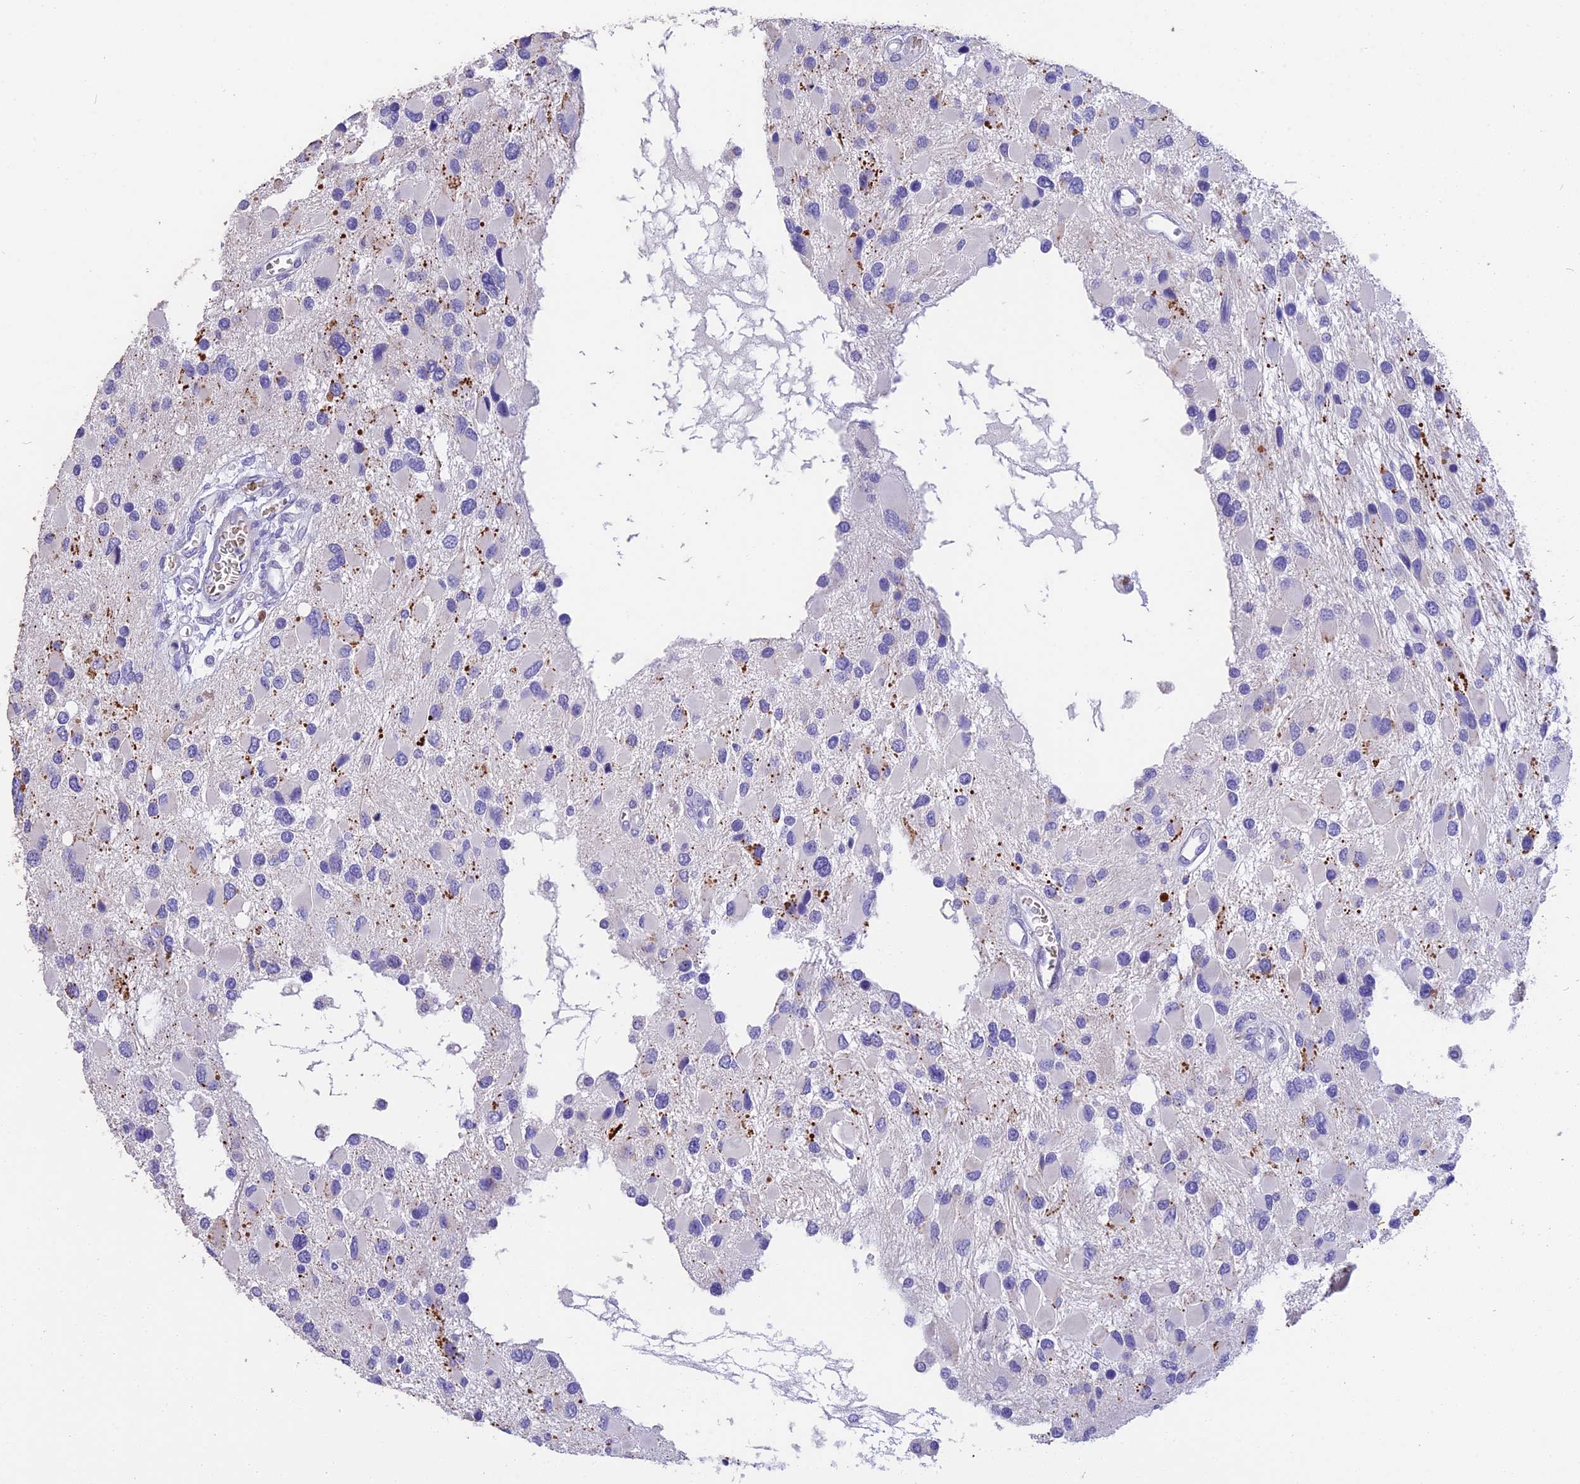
{"staining": {"intensity": "negative", "quantity": "none", "location": "none"}, "tissue": "glioma", "cell_type": "Tumor cells", "image_type": "cancer", "snomed": [{"axis": "morphology", "description": "Glioma, malignant, High grade"}, {"axis": "topography", "description": "Brain"}], "caption": "This is an IHC photomicrograph of malignant glioma (high-grade). There is no positivity in tumor cells.", "gene": "TNNC2", "patient": {"sex": "male", "age": 53}}